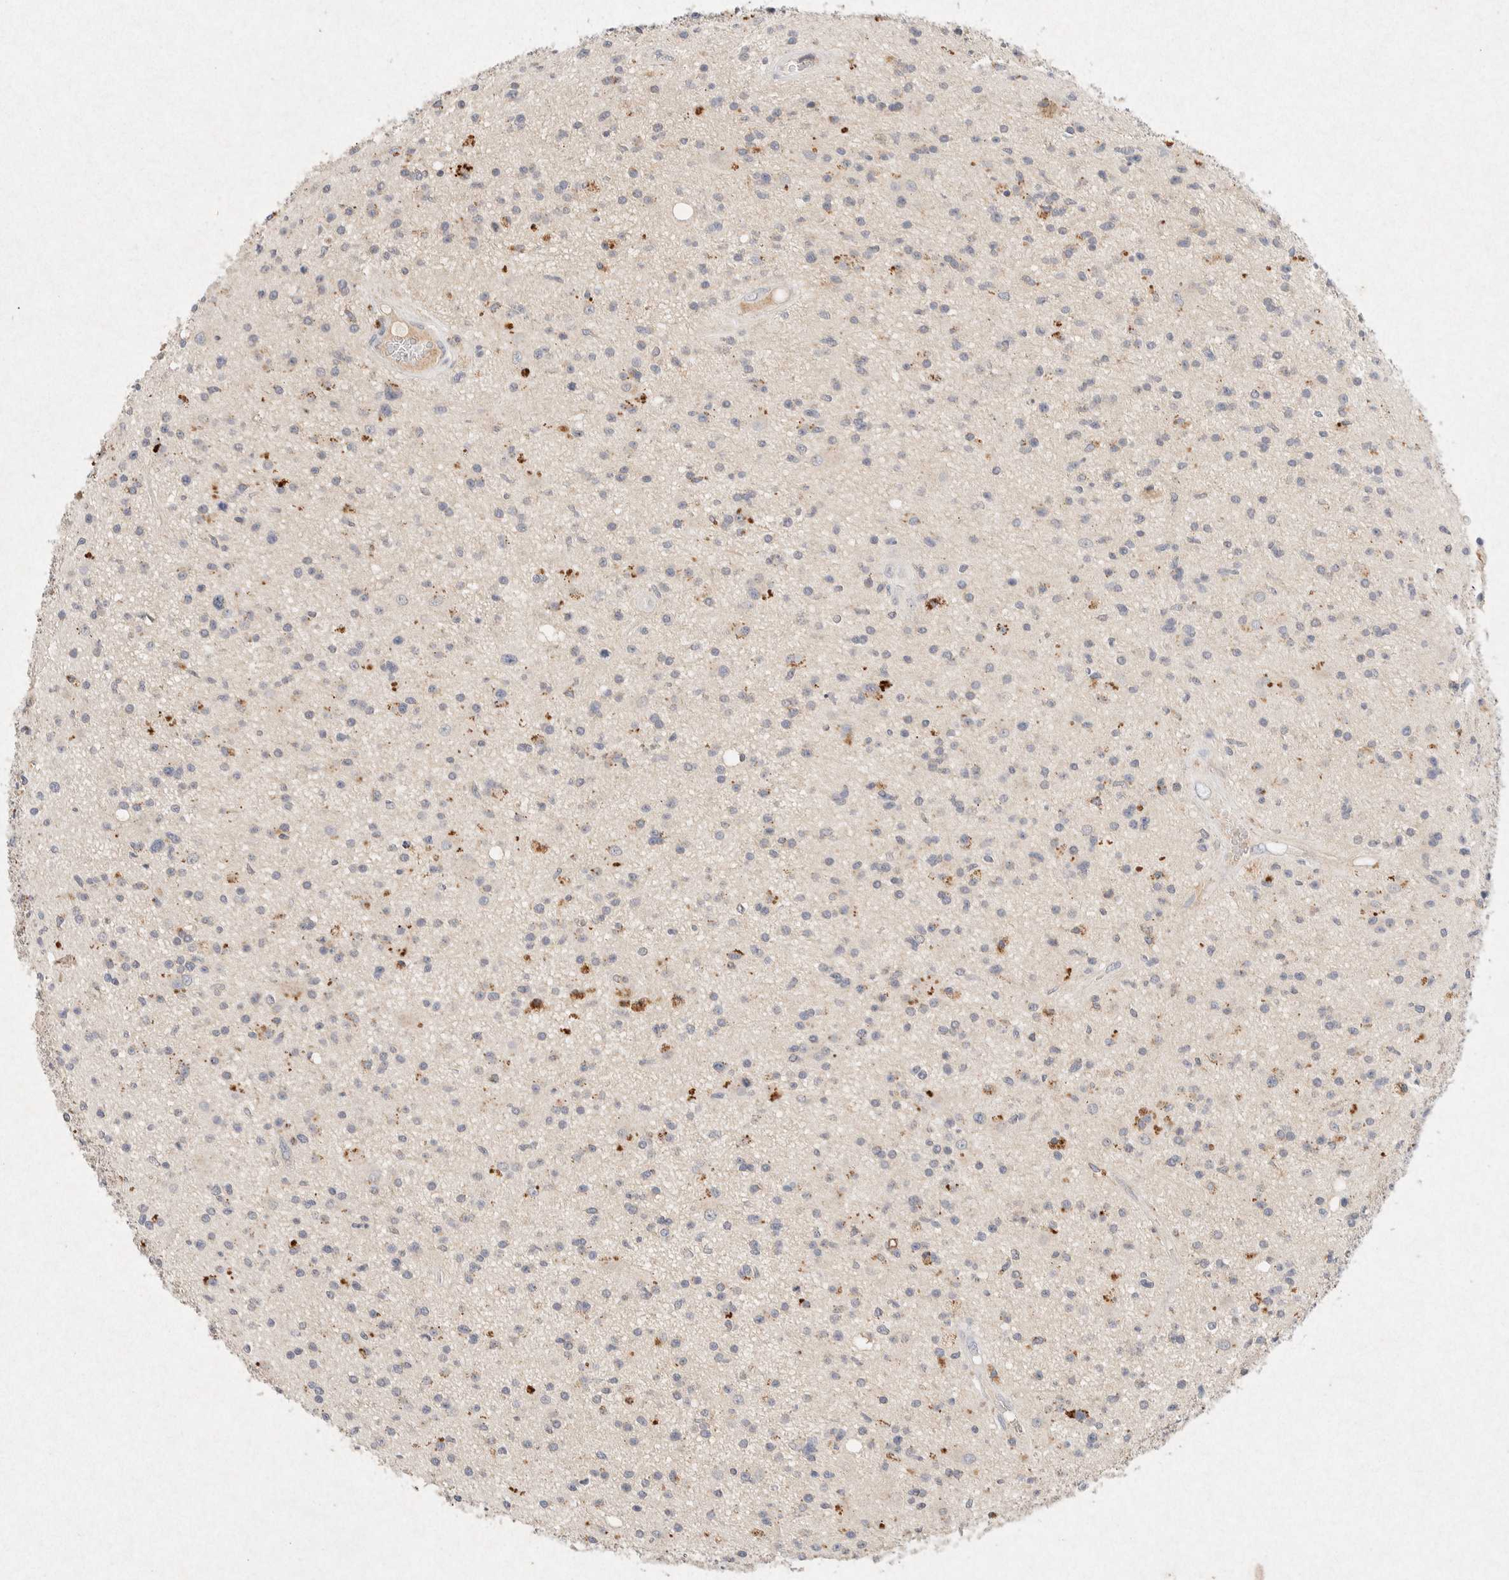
{"staining": {"intensity": "weak", "quantity": "<25%", "location": "cytoplasmic/membranous"}, "tissue": "glioma", "cell_type": "Tumor cells", "image_type": "cancer", "snomed": [{"axis": "morphology", "description": "Glioma, malignant, High grade"}, {"axis": "topography", "description": "Brain"}], "caption": "DAB (3,3'-diaminobenzidine) immunohistochemical staining of glioma displays no significant expression in tumor cells.", "gene": "GNAI1", "patient": {"sex": "male", "age": 33}}